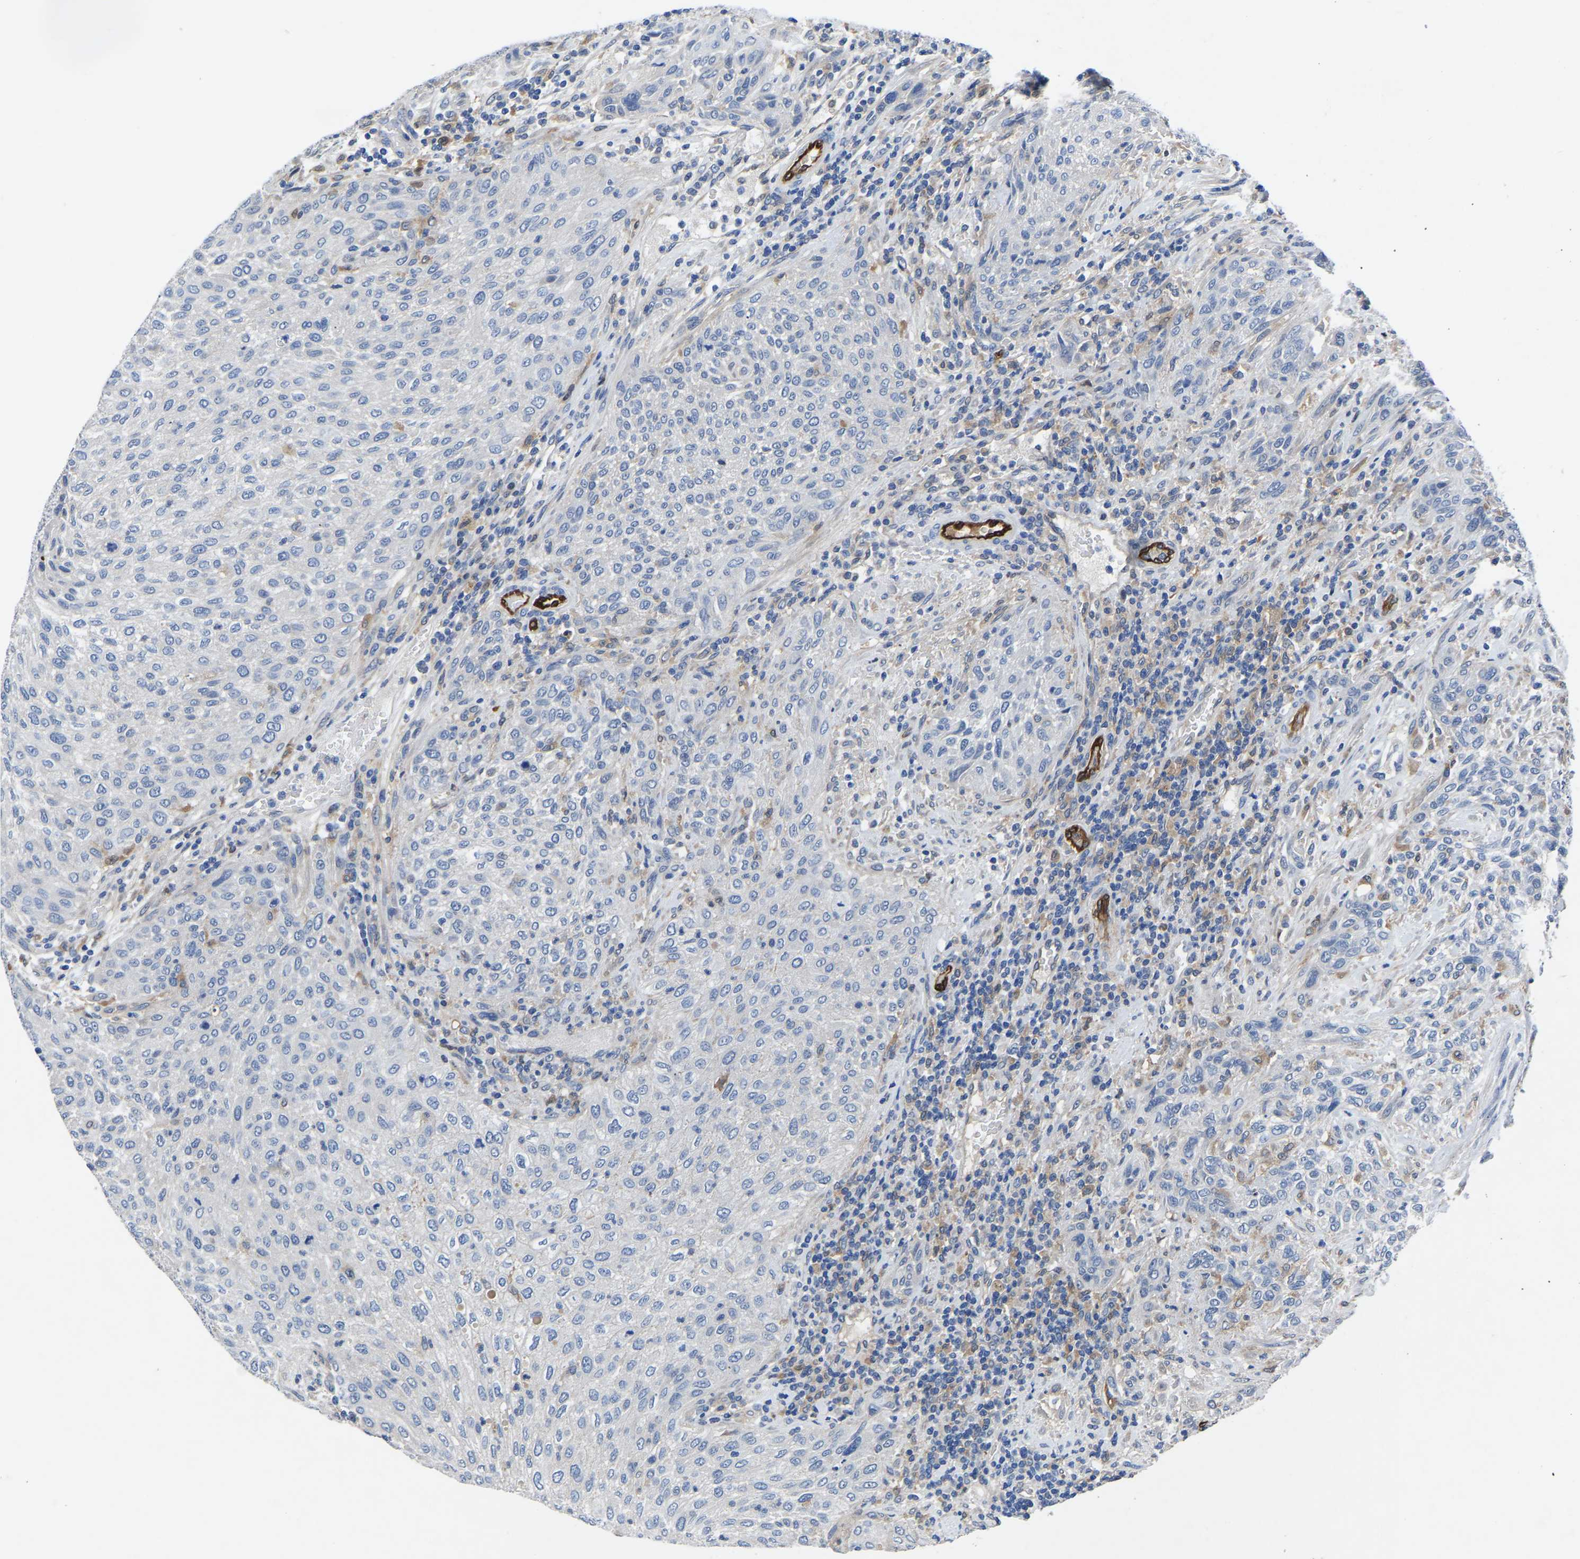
{"staining": {"intensity": "negative", "quantity": "none", "location": "none"}, "tissue": "urothelial cancer", "cell_type": "Tumor cells", "image_type": "cancer", "snomed": [{"axis": "morphology", "description": "Urothelial carcinoma, Low grade"}, {"axis": "morphology", "description": "Urothelial carcinoma, High grade"}, {"axis": "topography", "description": "Urinary bladder"}], "caption": "Urothelial carcinoma (high-grade) was stained to show a protein in brown. There is no significant positivity in tumor cells.", "gene": "ATG2B", "patient": {"sex": "male", "age": 35}}